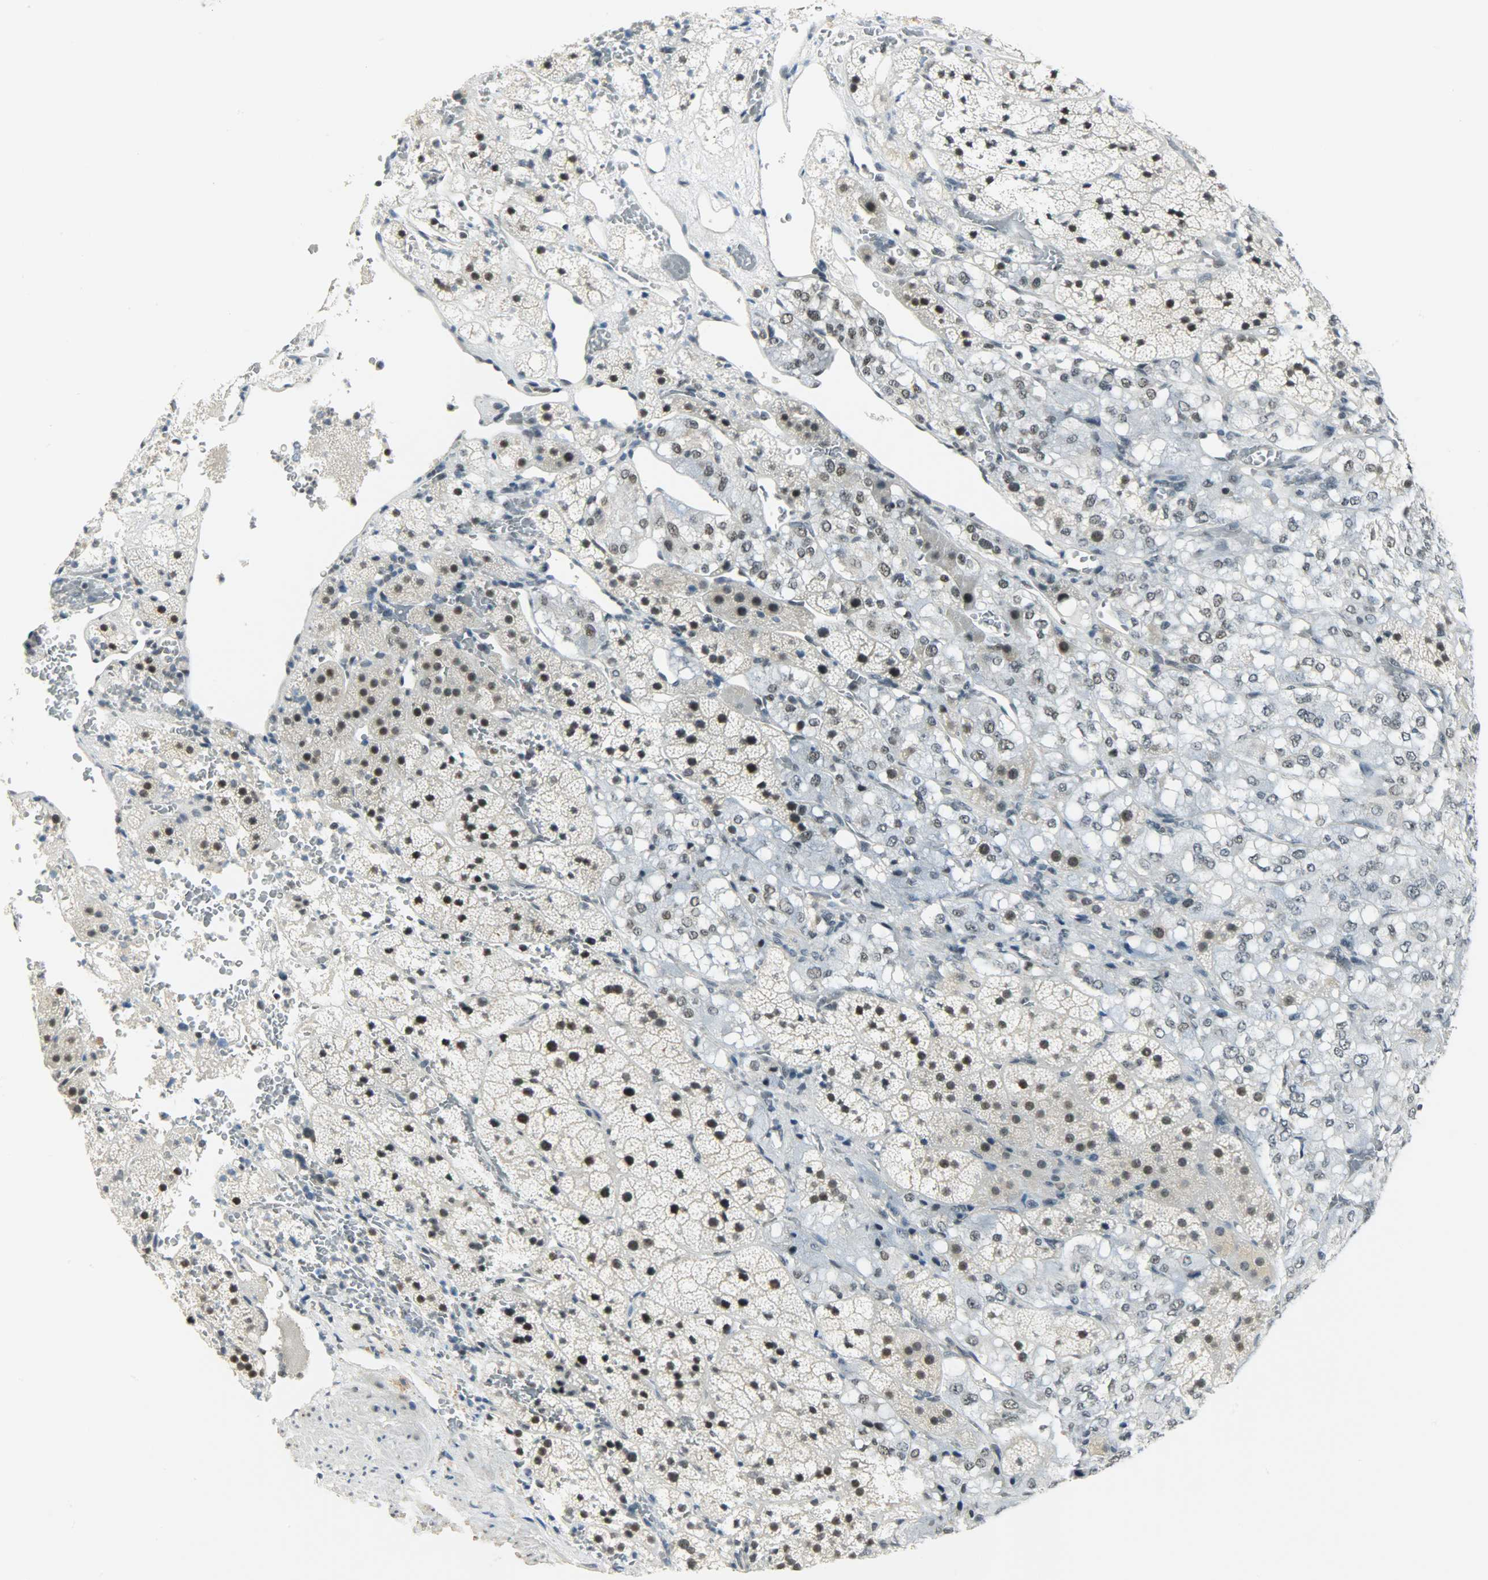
{"staining": {"intensity": "strong", "quantity": ">75%", "location": "nuclear"}, "tissue": "adrenal gland", "cell_type": "Glandular cells", "image_type": "normal", "snomed": [{"axis": "morphology", "description": "Normal tissue, NOS"}, {"axis": "topography", "description": "Adrenal gland"}], "caption": "Immunohistochemical staining of unremarkable human adrenal gland displays high levels of strong nuclear staining in approximately >75% of glandular cells.", "gene": "SUGP1", "patient": {"sex": "female", "age": 44}}